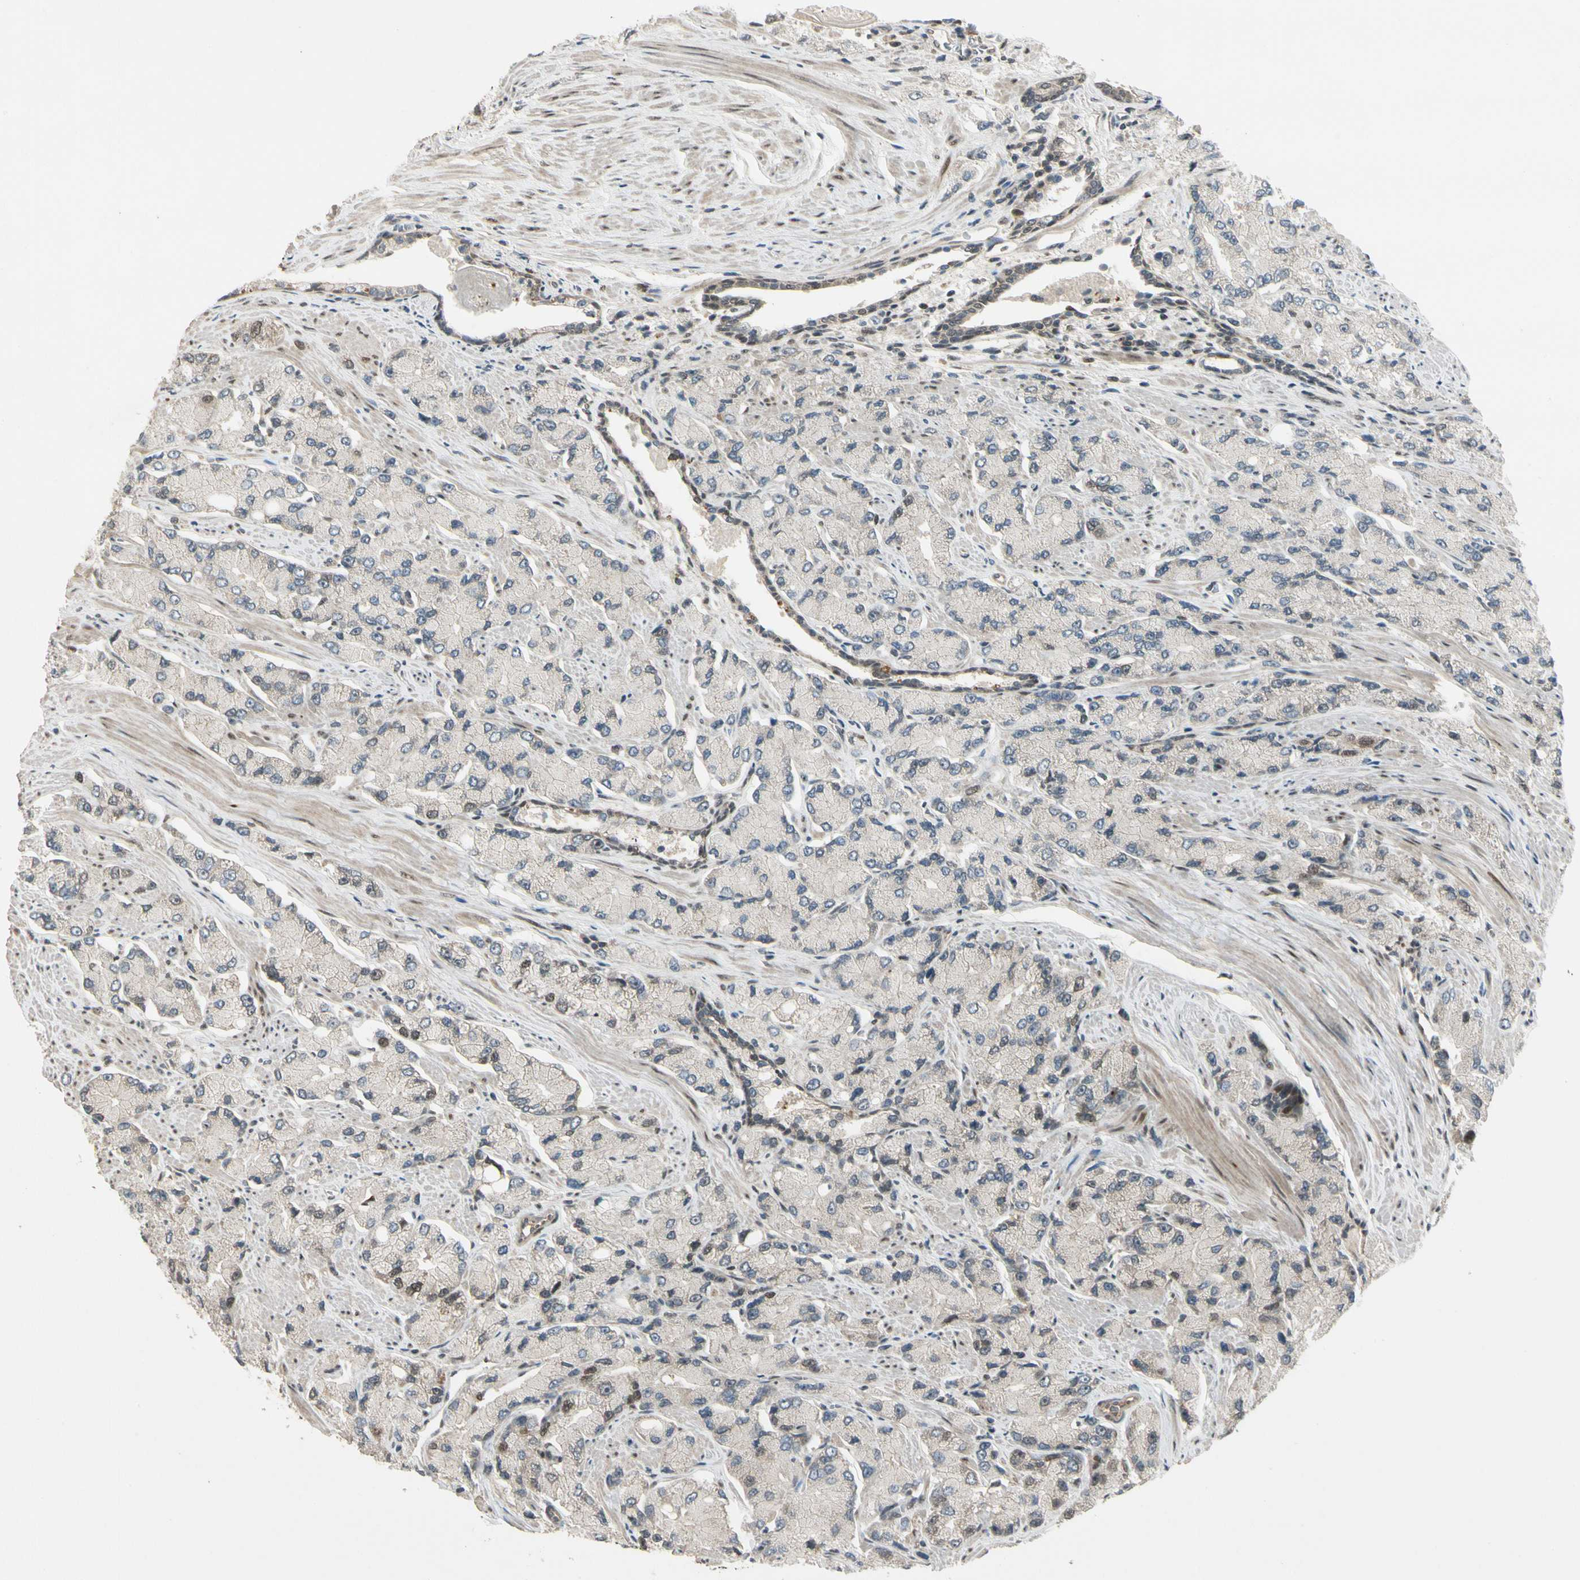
{"staining": {"intensity": "moderate", "quantity": "<25%", "location": "nuclear"}, "tissue": "prostate cancer", "cell_type": "Tumor cells", "image_type": "cancer", "snomed": [{"axis": "morphology", "description": "Adenocarcinoma, High grade"}, {"axis": "topography", "description": "Prostate"}], "caption": "Immunohistochemical staining of prostate cancer (high-grade adenocarcinoma) displays moderate nuclear protein staining in about <25% of tumor cells.", "gene": "GTF3A", "patient": {"sex": "male", "age": 58}}